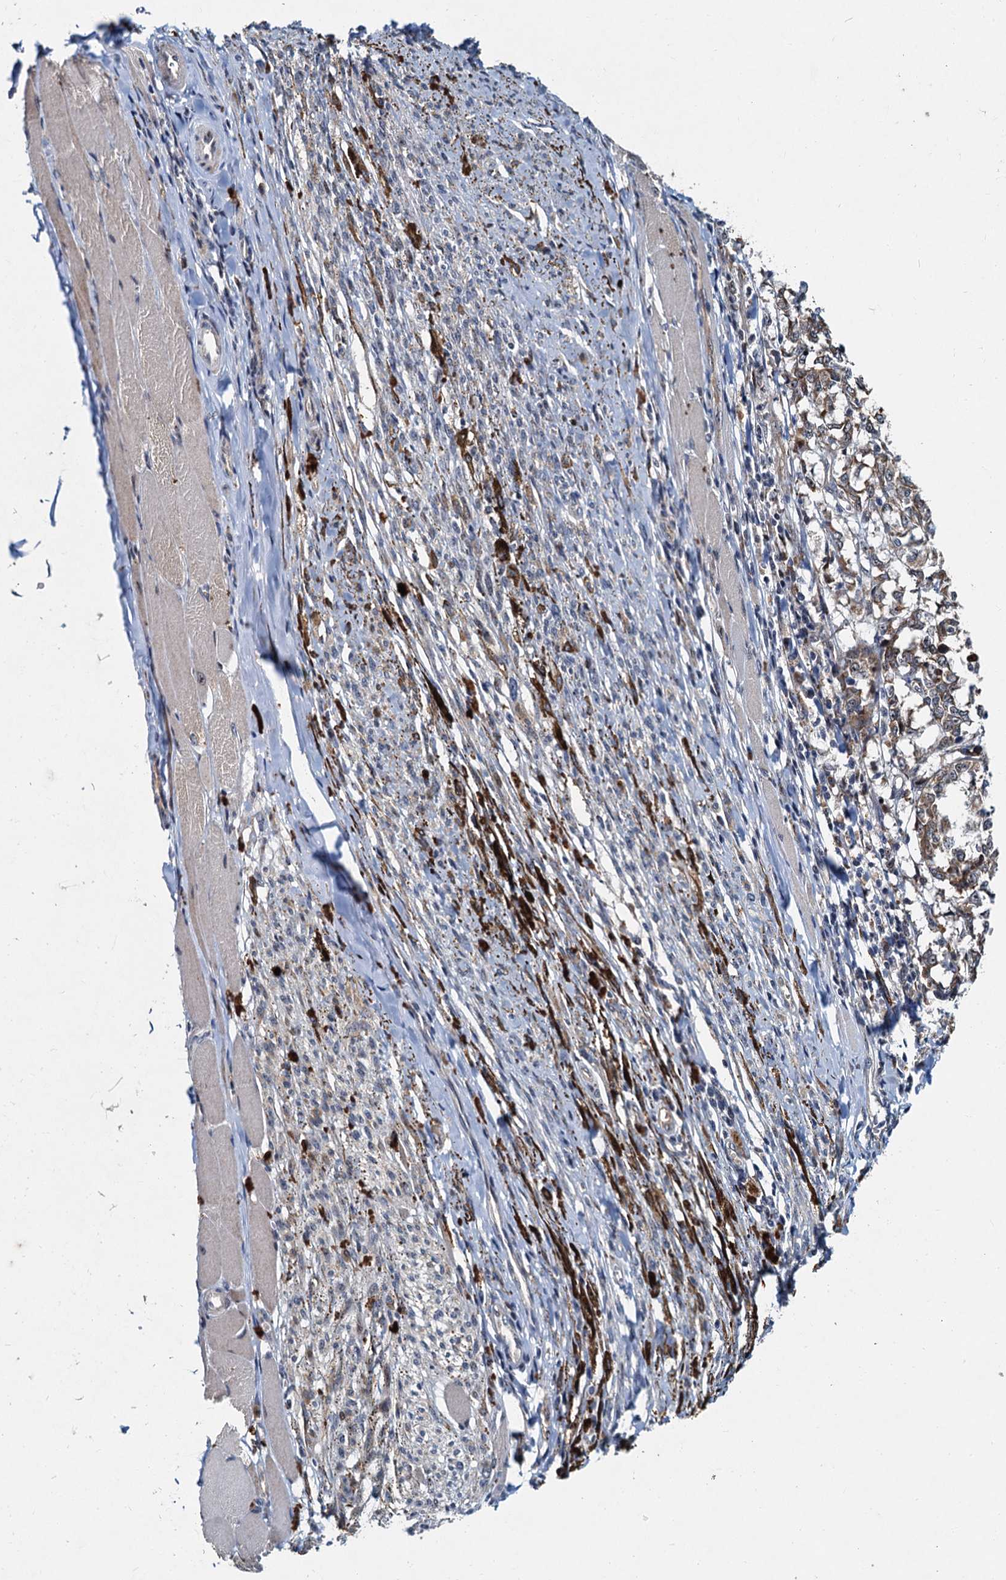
{"staining": {"intensity": "weak", "quantity": ">75%", "location": "cytoplasmic/membranous"}, "tissue": "melanoma", "cell_type": "Tumor cells", "image_type": "cancer", "snomed": [{"axis": "morphology", "description": "Malignant melanoma, NOS"}, {"axis": "topography", "description": "Skin"}], "caption": "Brown immunohistochemical staining in melanoma shows weak cytoplasmic/membranous expression in about >75% of tumor cells.", "gene": "DNAJC21", "patient": {"sex": "female", "age": 72}}